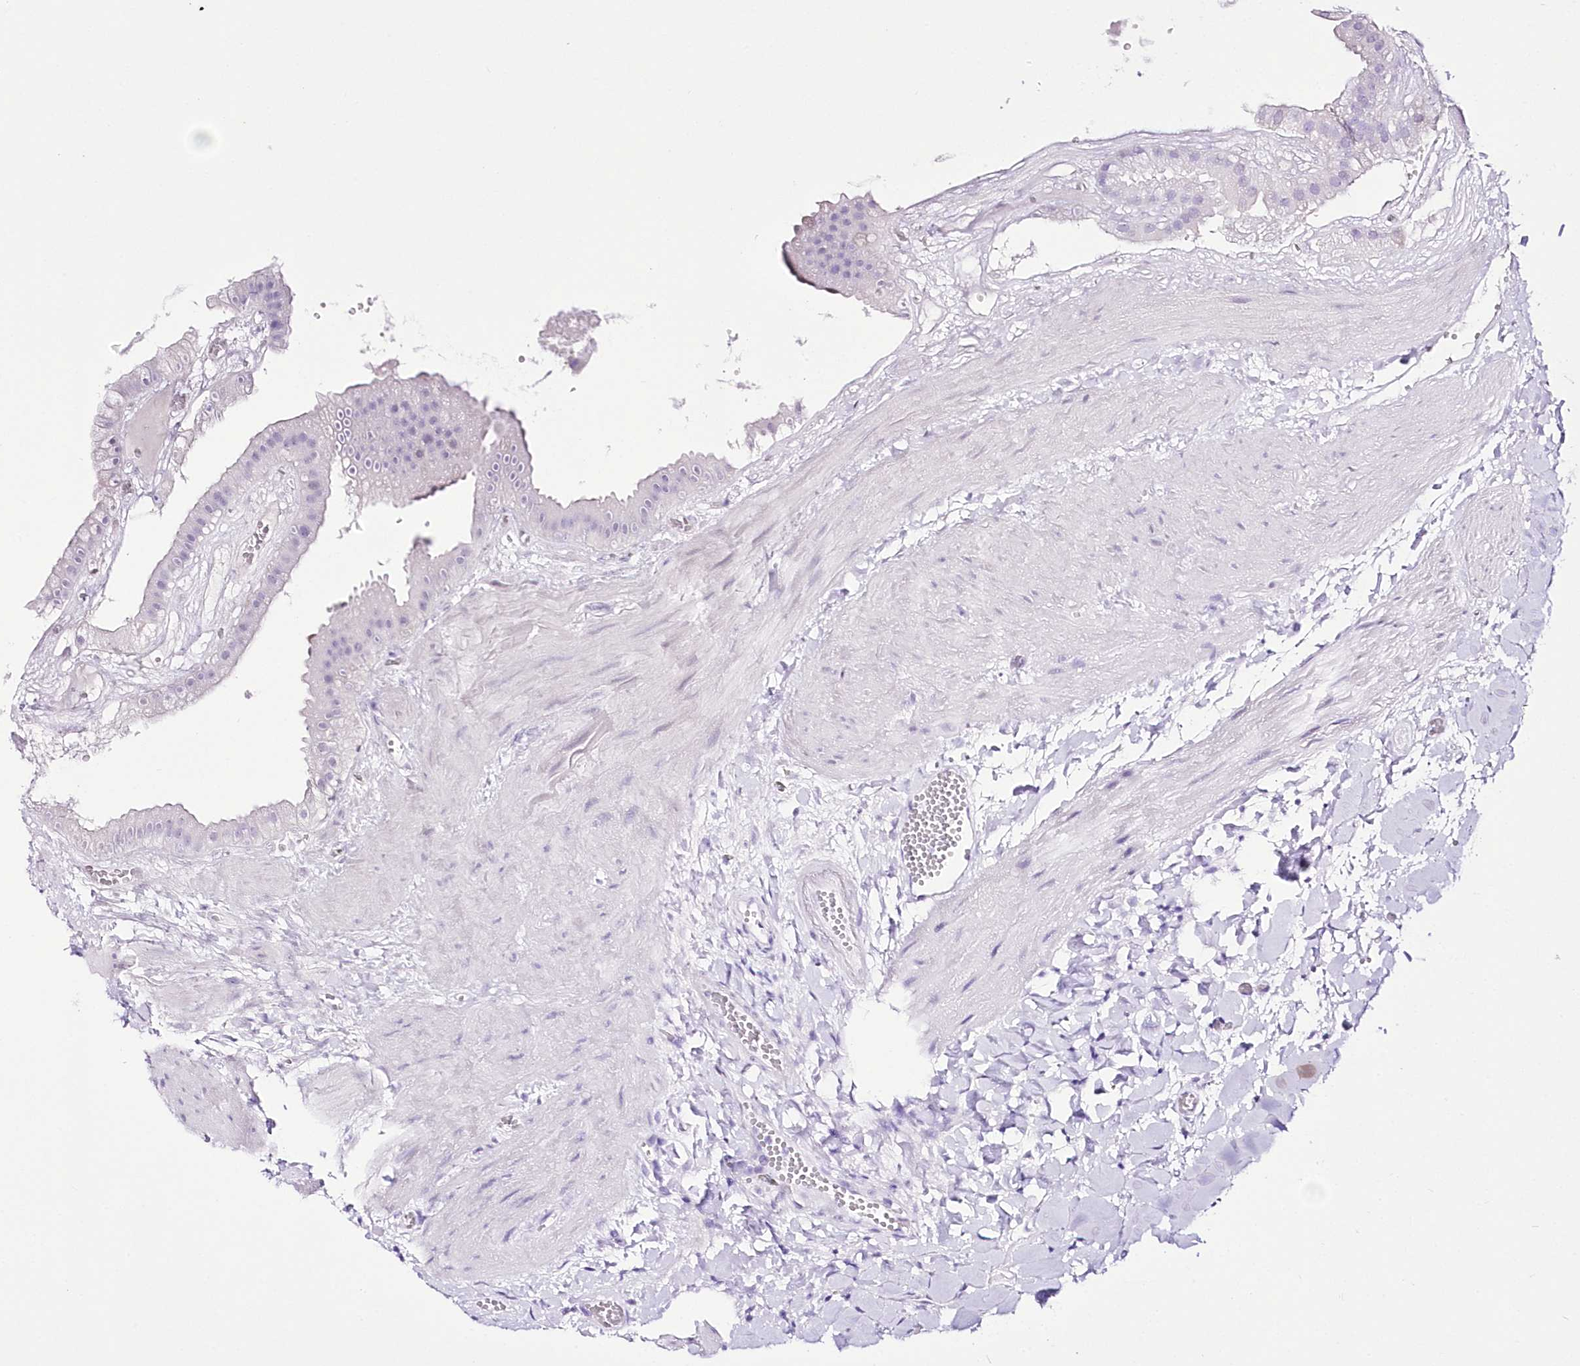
{"staining": {"intensity": "negative", "quantity": "none", "location": "none"}, "tissue": "gallbladder", "cell_type": "Glandular cells", "image_type": "normal", "snomed": [{"axis": "morphology", "description": "Normal tissue, NOS"}, {"axis": "topography", "description": "Gallbladder"}], "caption": "A micrograph of gallbladder stained for a protein exhibits no brown staining in glandular cells.", "gene": "UBA6", "patient": {"sex": "male", "age": 55}}